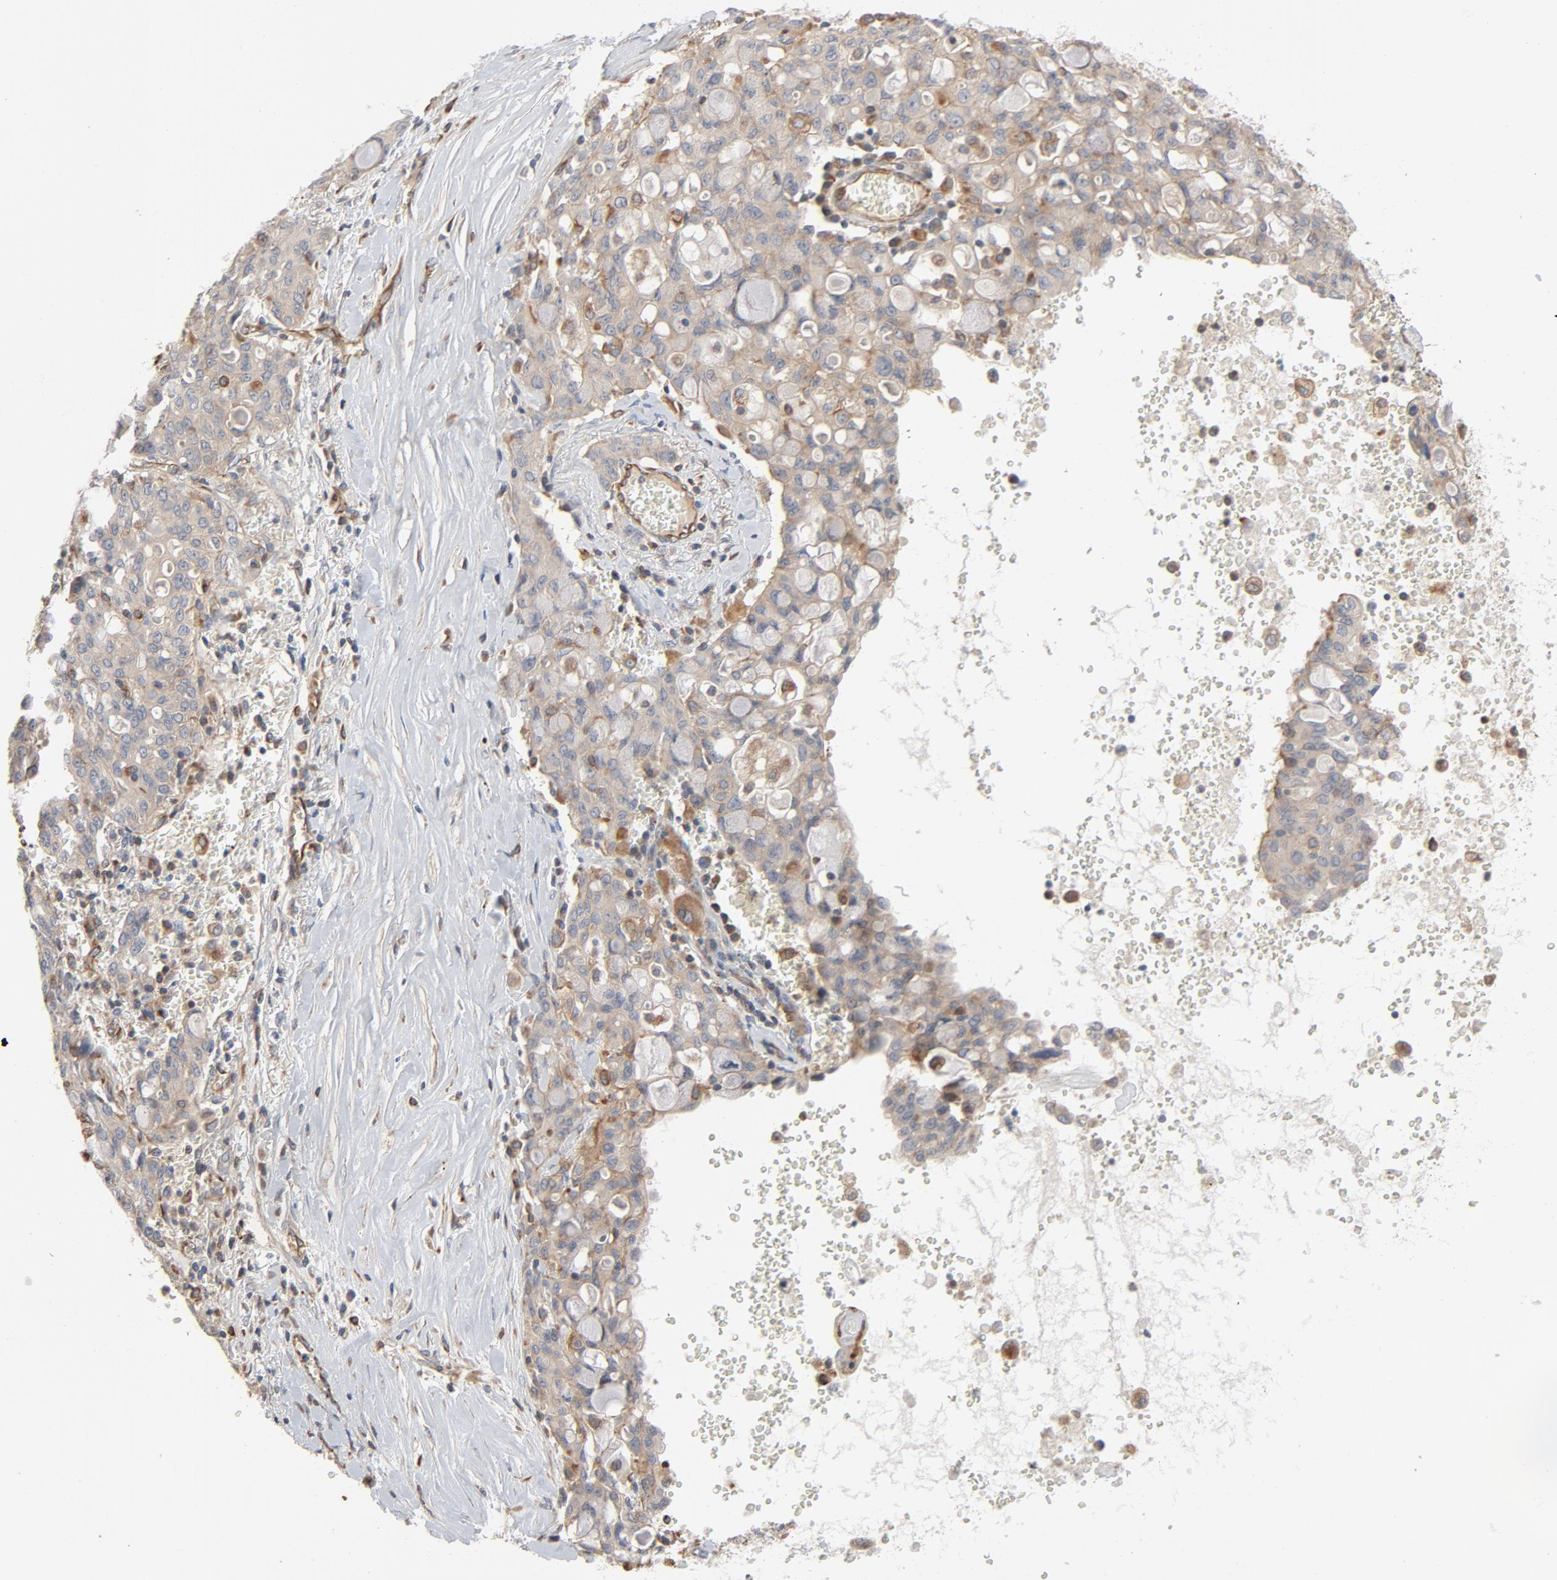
{"staining": {"intensity": "moderate", "quantity": ">75%", "location": "cytoplasmic/membranous"}, "tissue": "lung cancer", "cell_type": "Tumor cells", "image_type": "cancer", "snomed": [{"axis": "morphology", "description": "Adenocarcinoma, NOS"}, {"axis": "topography", "description": "Lung"}], "caption": "Protein analysis of lung cancer tissue exhibits moderate cytoplasmic/membranous positivity in about >75% of tumor cells. The staining was performed using DAB (3,3'-diaminobenzidine) to visualize the protein expression in brown, while the nuclei were stained in blue with hematoxylin (Magnification: 20x).", "gene": "TRIOBP", "patient": {"sex": "female", "age": 44}}